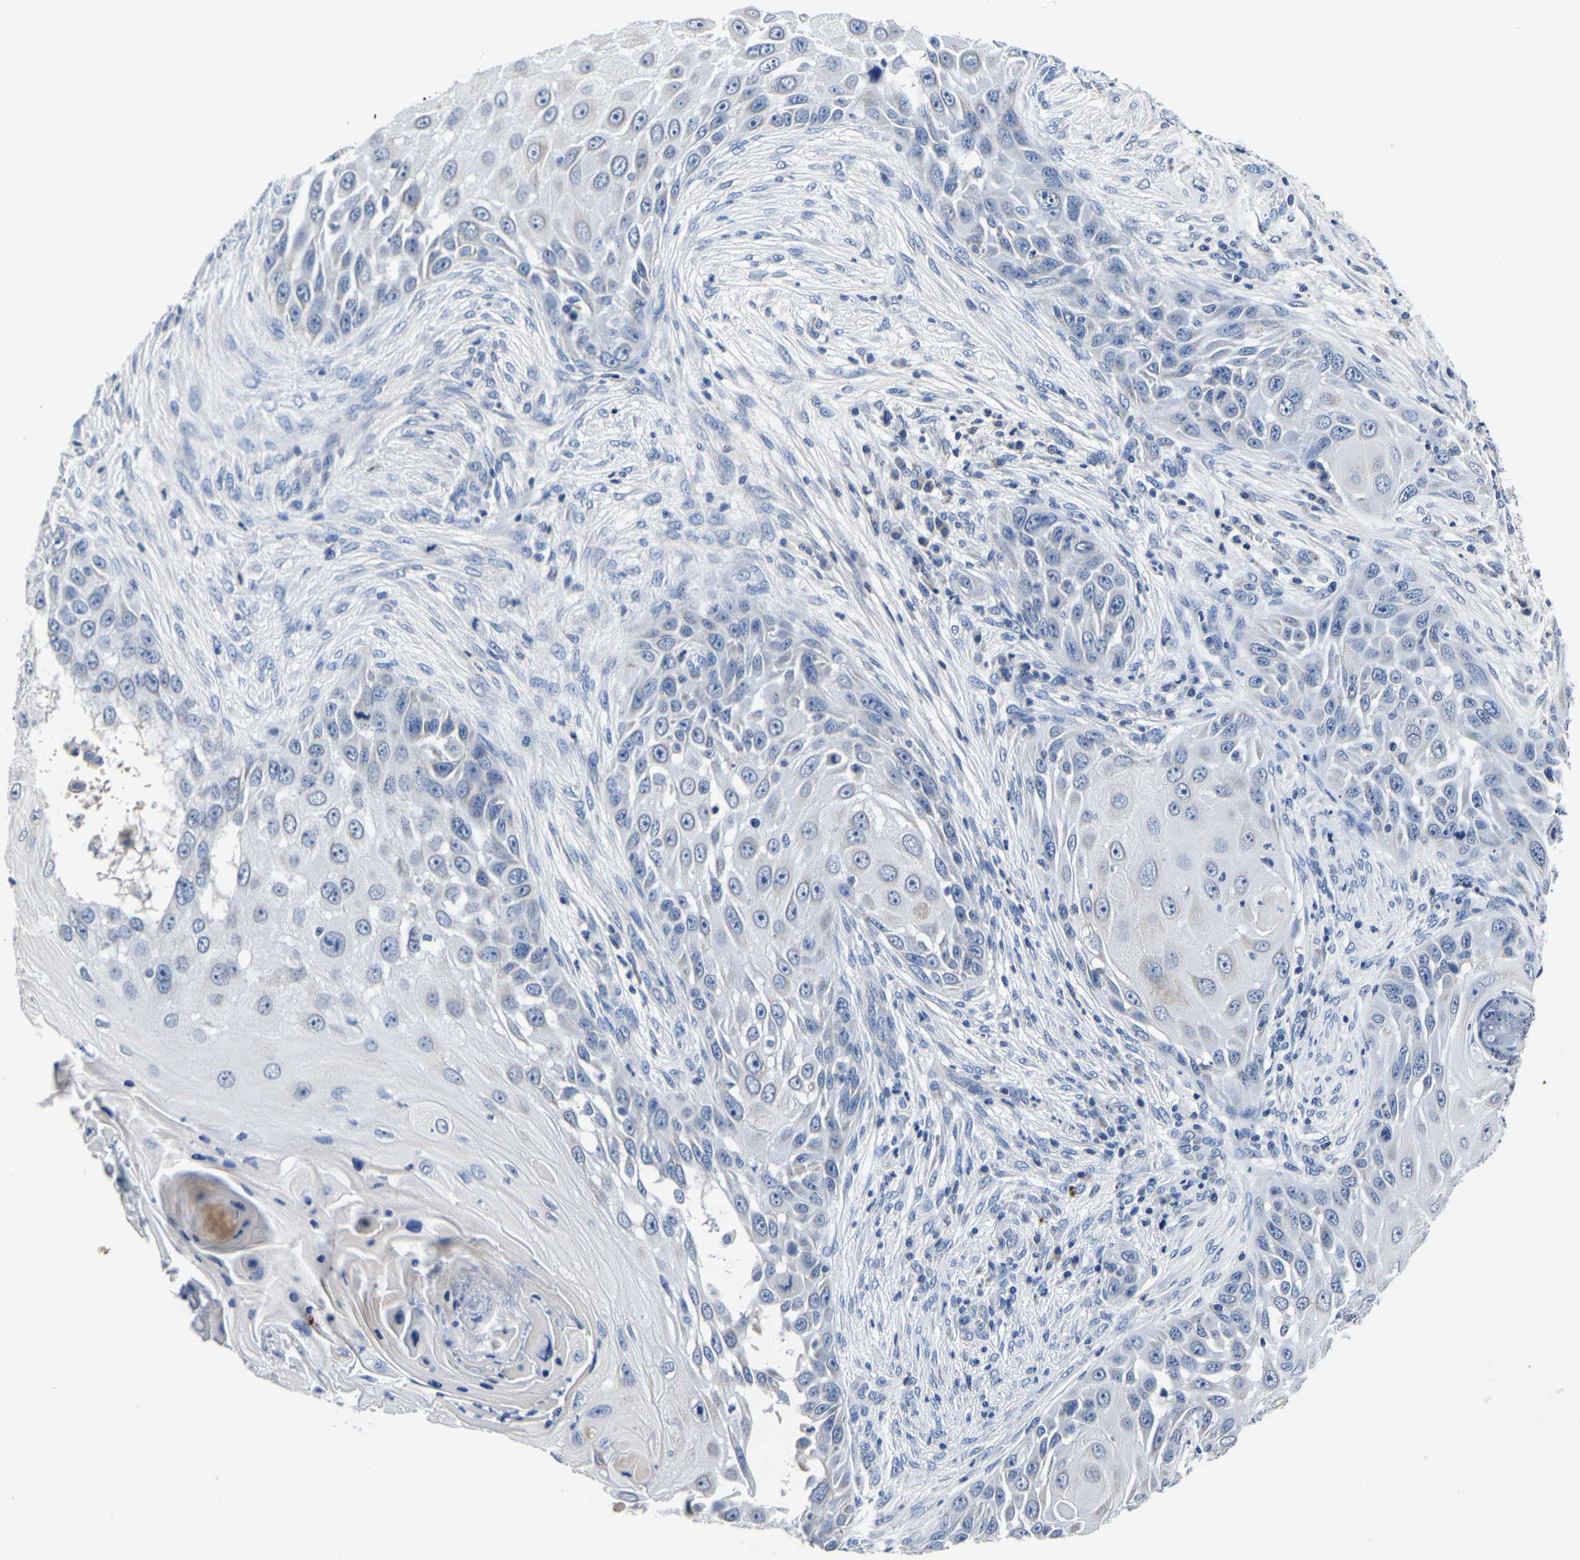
{"staining": {"intensity": "negative", "quantity": "none", "location": "none"}, "tissue": "skin cancer", "cell_type": "Tumor cells", "image_type": "cancer", "snomed": [{"axis": "morphology", "description": "Squamous cell carcinoma, NOS"}, {"axis": "topography", "description": "Skin"}], "caption": "Human skin cancer stained for a protein using immunohistochemistry (IHC) shows no expression in tumor cells.", "gene": "FGD5", "patient": {"sex": "female", "age": 44}}